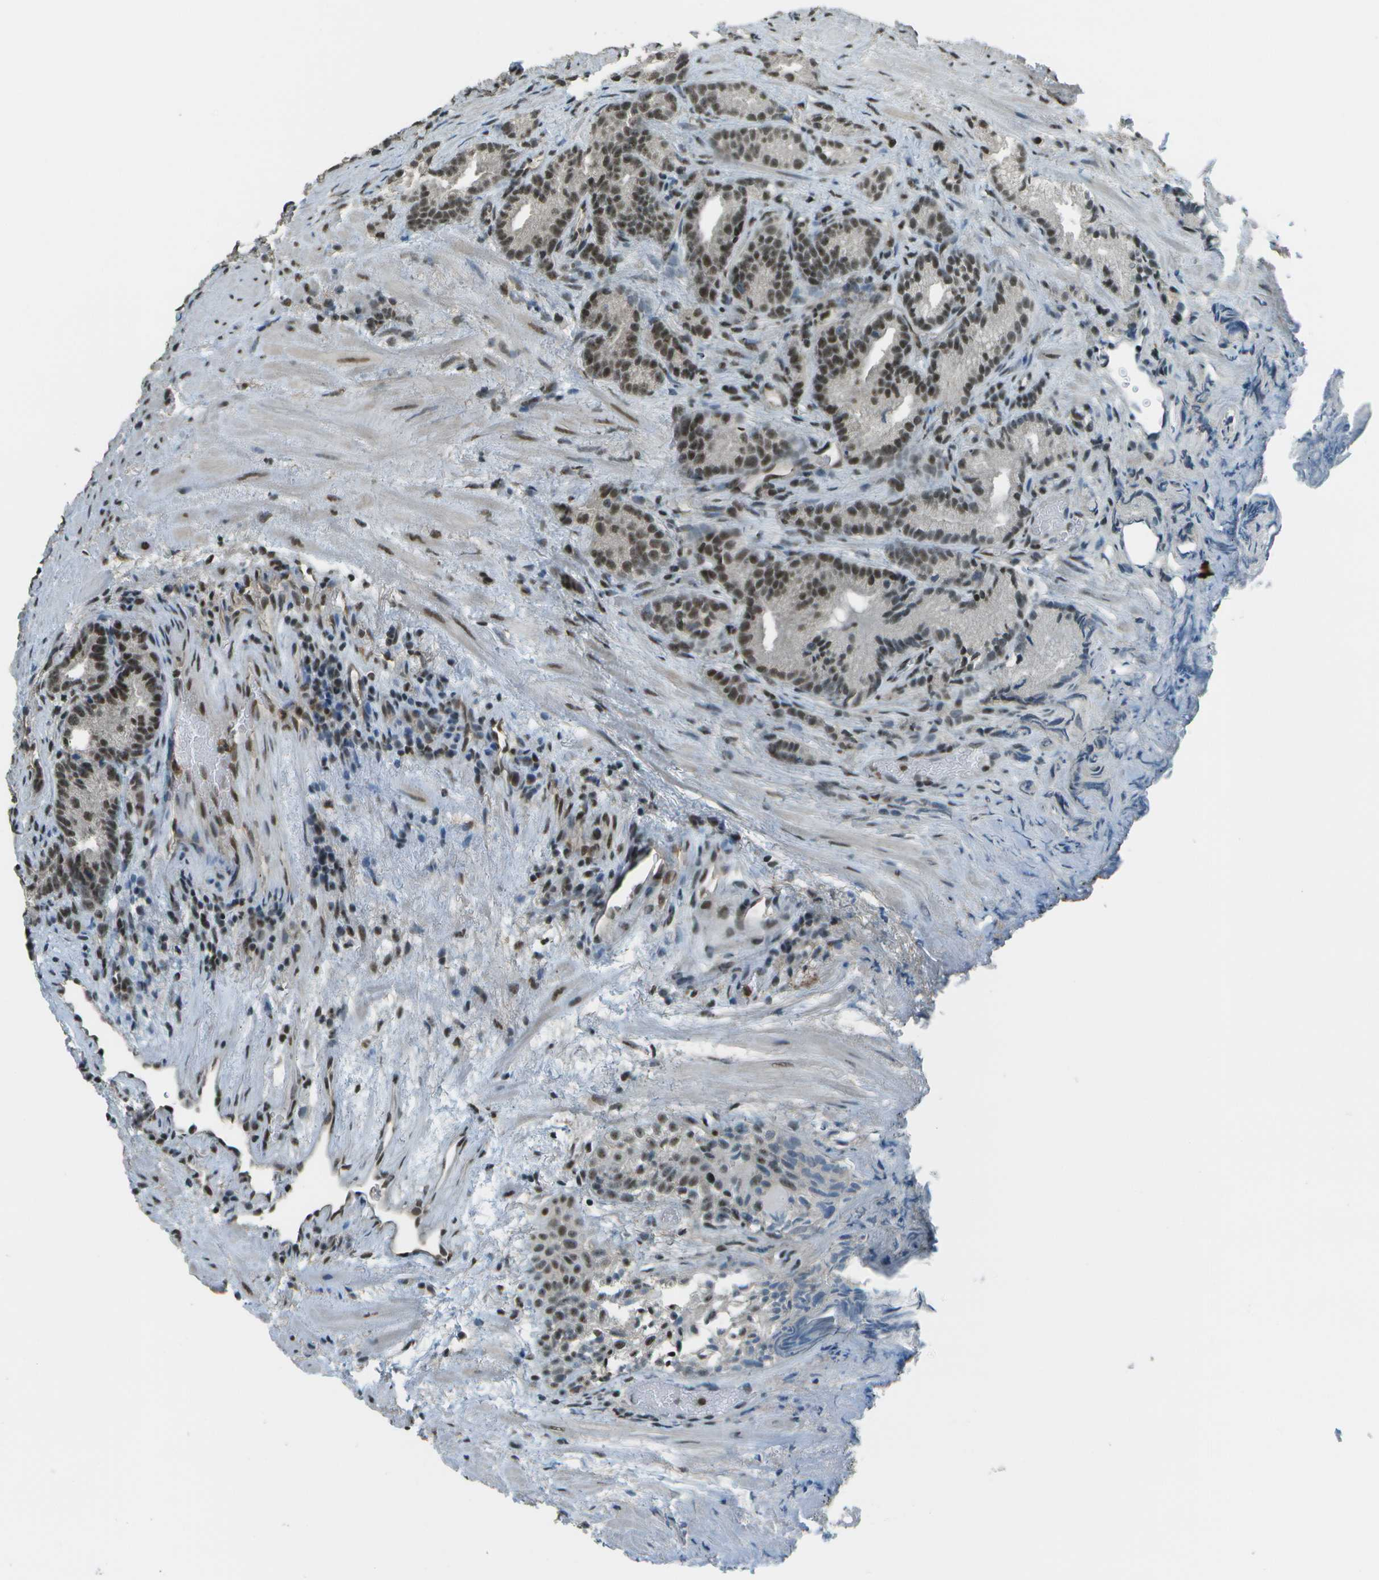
{"staining": {"intensity": "moderate", "quantity": ">75%", "location": "nuclear"}, "tissue": "prostate cancer", "cell_type": "Tumor cells", "image_type": "cancer", "snomed": [{"axis": "morphology", "description": "Adenocarcinoma, Low grade"}, {"axis": "topography", "description": "Prostate"}], "caption": "Prostate cancer stained with a protein marker shows moderate staining in tumor cells.", "gene": "DEPDC1", "patient": {"sex": "male", "age": 89}}